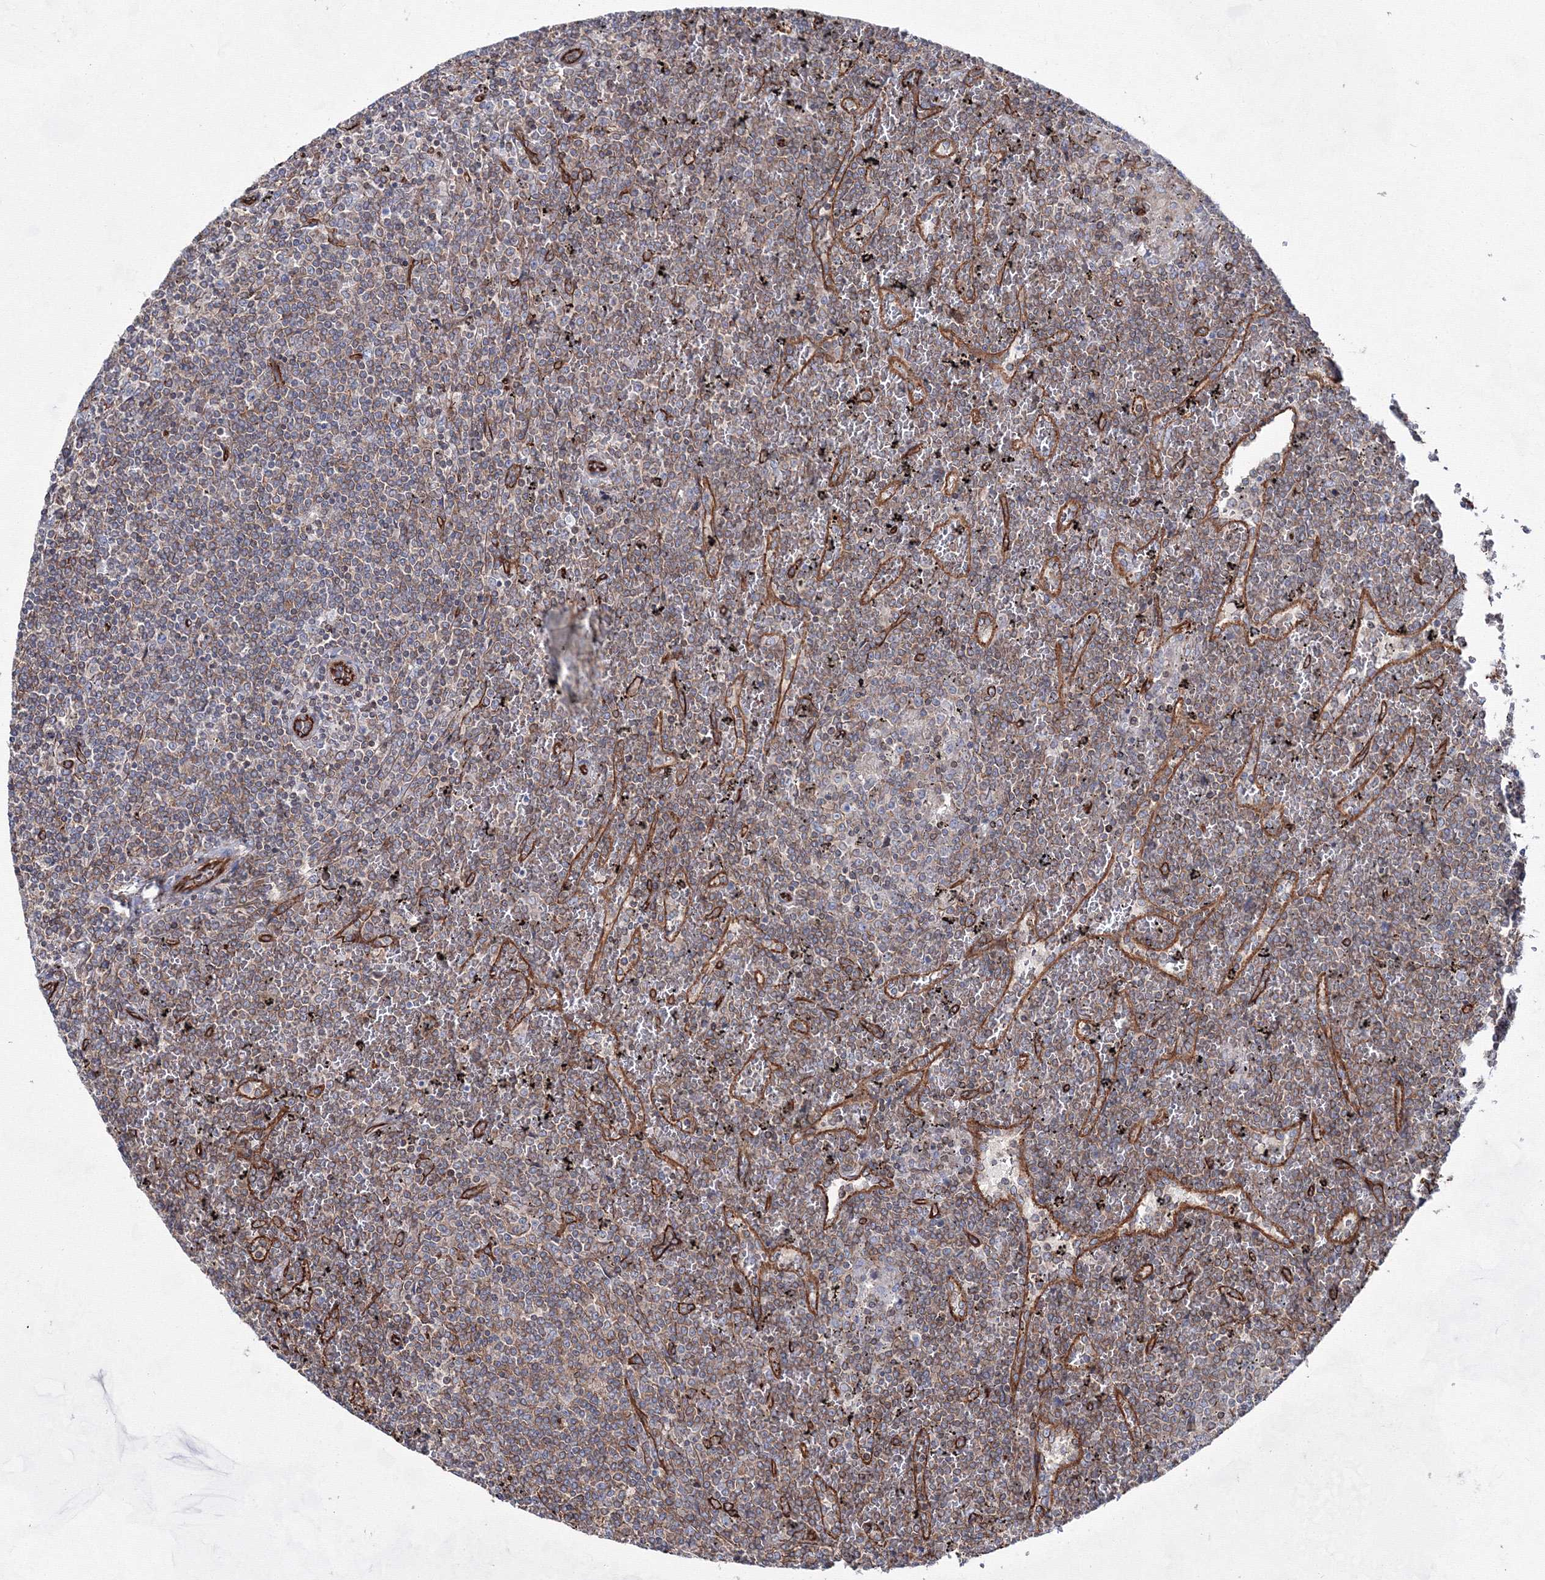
{"staining": {"intensity": "weak", "quantity": "25%-75%", "location": "cytoplasmic/membranous"}, "tissue": "lymphoma", "cell_type": "Tumor cells", "image_type": "cancer", "snomed": [{"axis": "morphology", "description": "Malignant lymphoma, non-Hodgkin's type, Low grade"}, {"axis": "topography", "description": "Spleen"}], "caption": "Approximately 25%-75% of tumor cells in human low-grade malignant lymphoma, non-Hodgkin's type exhibit weak cytoplasmic/membranous protein expression as visualized by brown immunohistochemical staining.", "gene": "ANKRD37", "patient": {"sex": "female", "age": 19}}